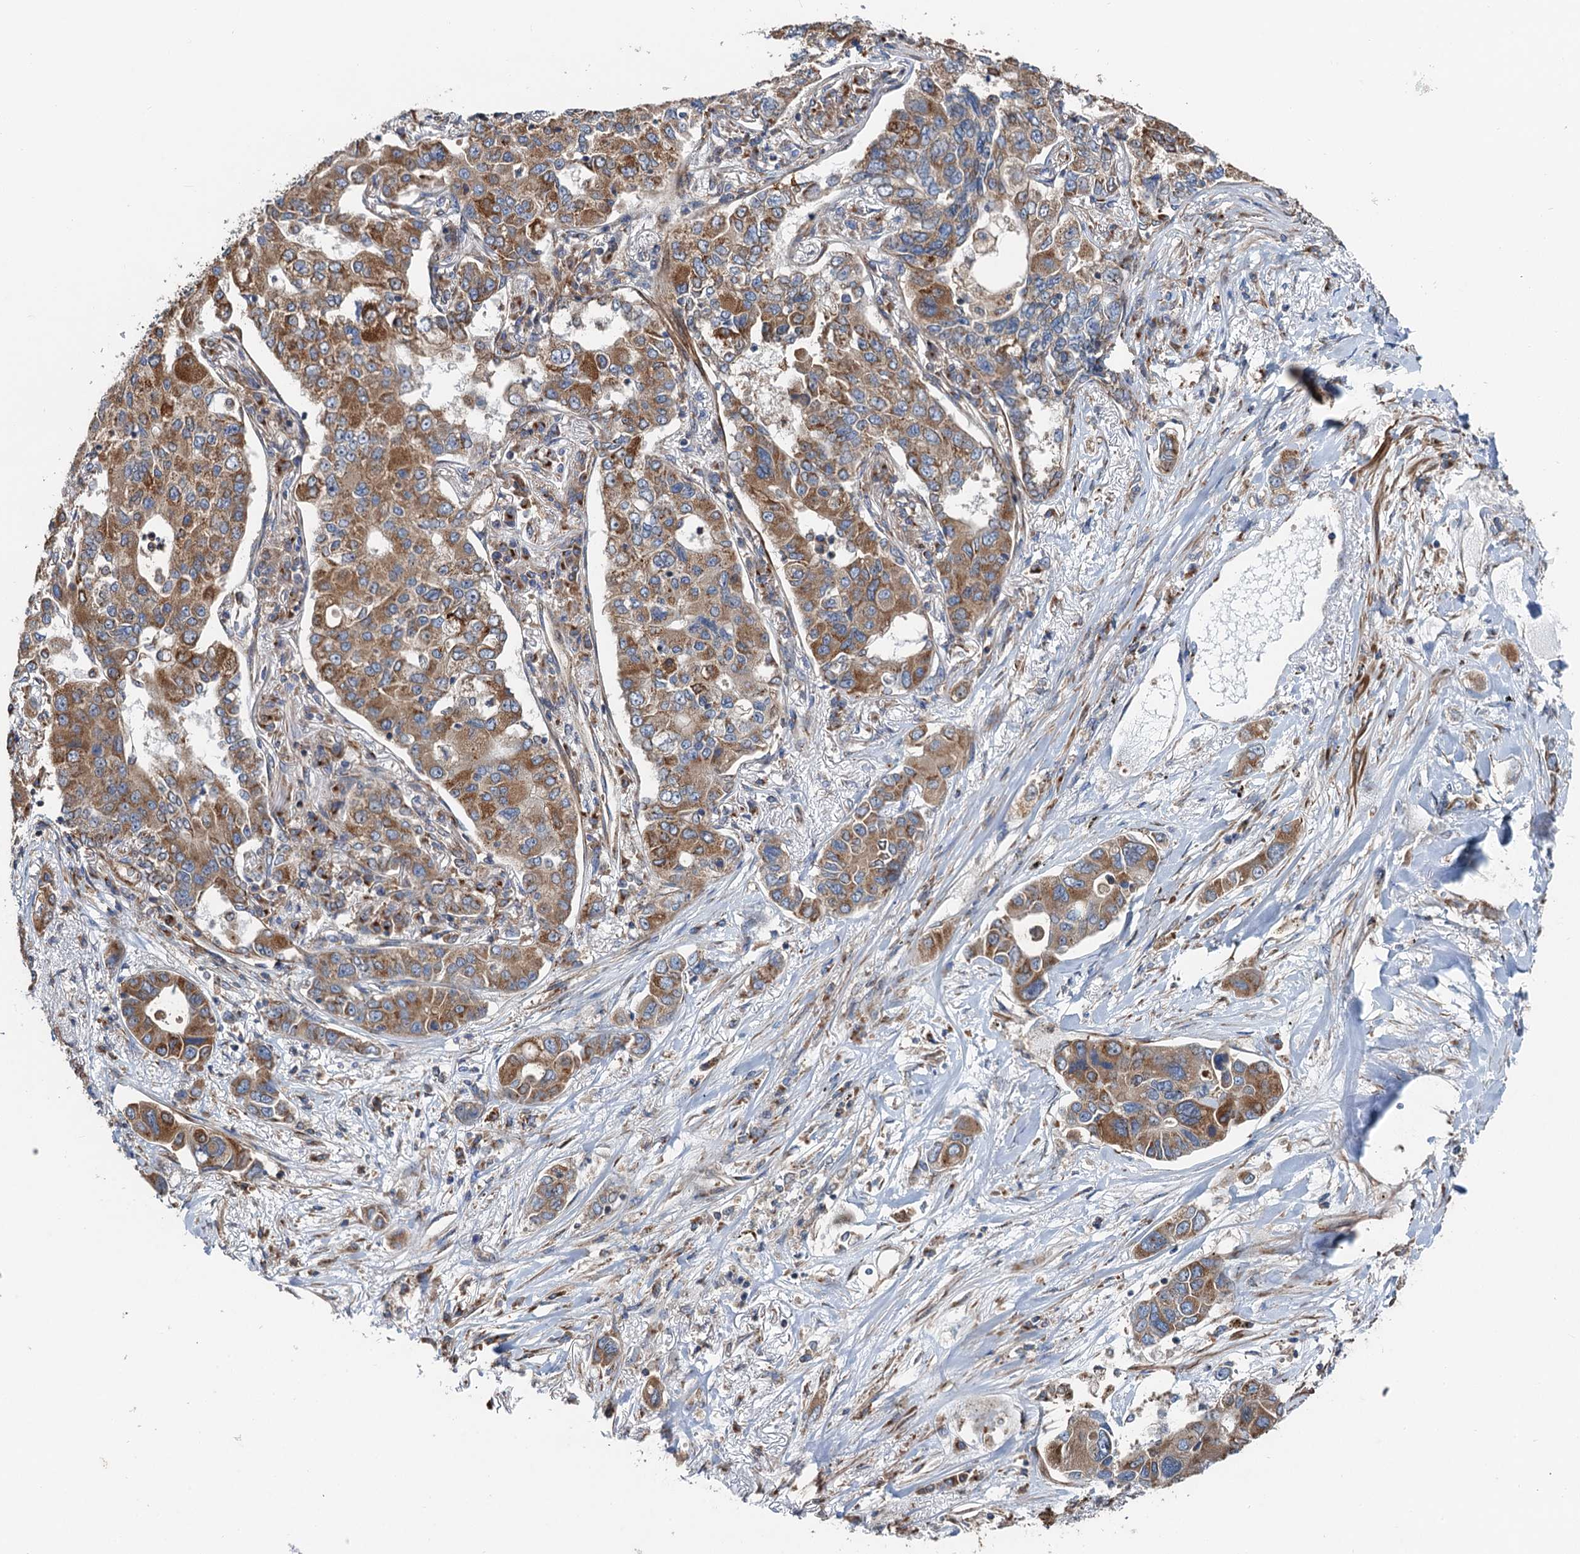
{"staining": {"intensity": "moderate", "quantity": ">75%", "location": "cytoplasmic/membranous"}, "tissue": "lung cancer", "cell_type": "Tumor cells", "image_type": "cancer", "snomed": [{"axis": "morphology", "description": "Adenocarcinoma, NOS"}, {"axis": "topography", "description": "Lung"}], "caption": "Protein staining displays moderate cytoplasmic/membranous positivity in approximately >75% of tumor cells in lung cancer (adenocarcinoma).", "gene": "ANKRD26", "patient": {"sex": "male", "age": 49}}